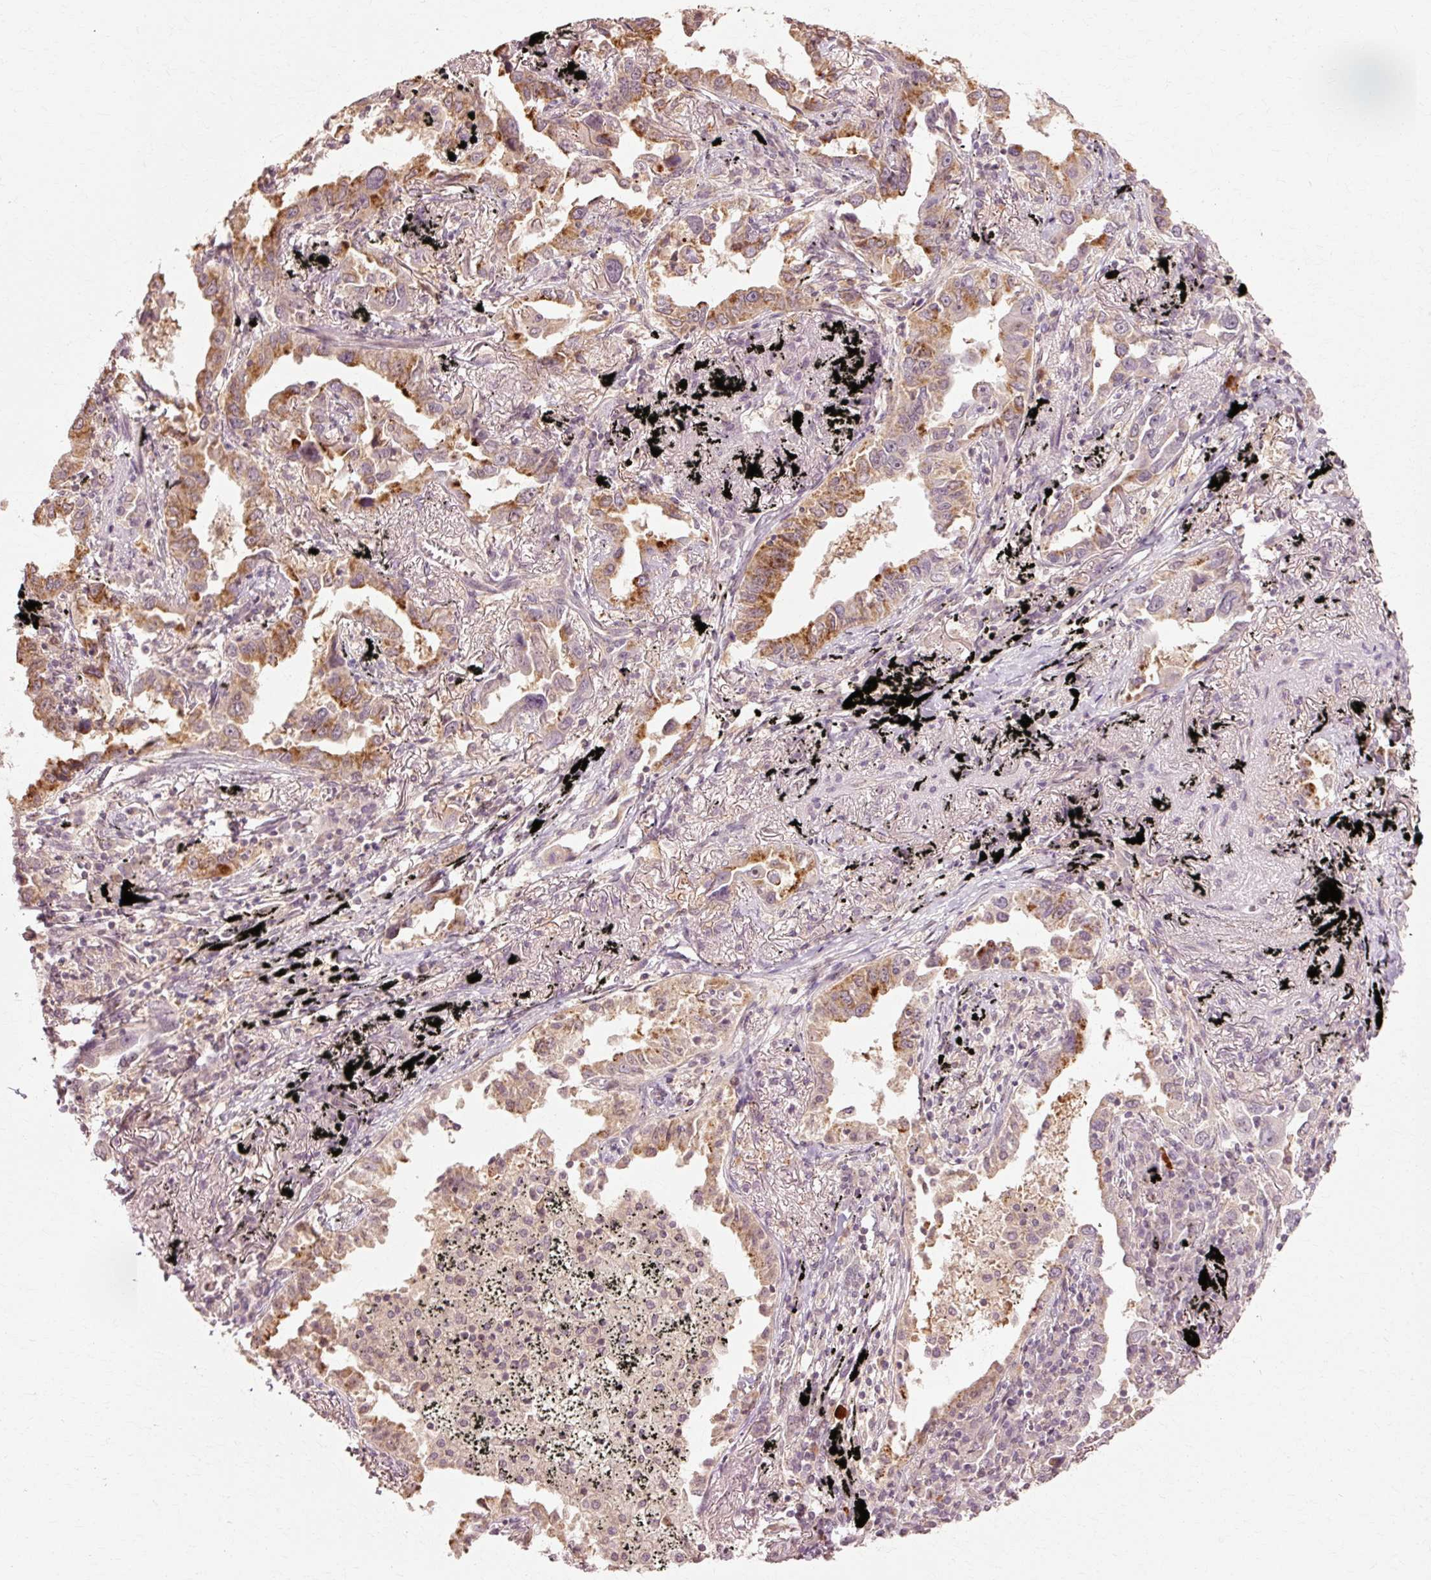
{"staining": {"intensity": "moderate", "quantity": ">75%", "location": "cytoplasmic/membranous"}, "tissue": "lung cancer", "cell_type": "Tumor cells", "image_type": "cancer", "snomed": [{"axis": "morphology", "description": "Adenocarcinoma, NOS"}, {"axis": "topography", "description": "Lung"}], "caption": "The image shows a brown stain indicating the presence of a protein in the cytoplasmic/membranous of tumor cells in adenocarcinoma (lung).", "gene": "RGPD5", "patient": {"sex": "male", "age": 67}}